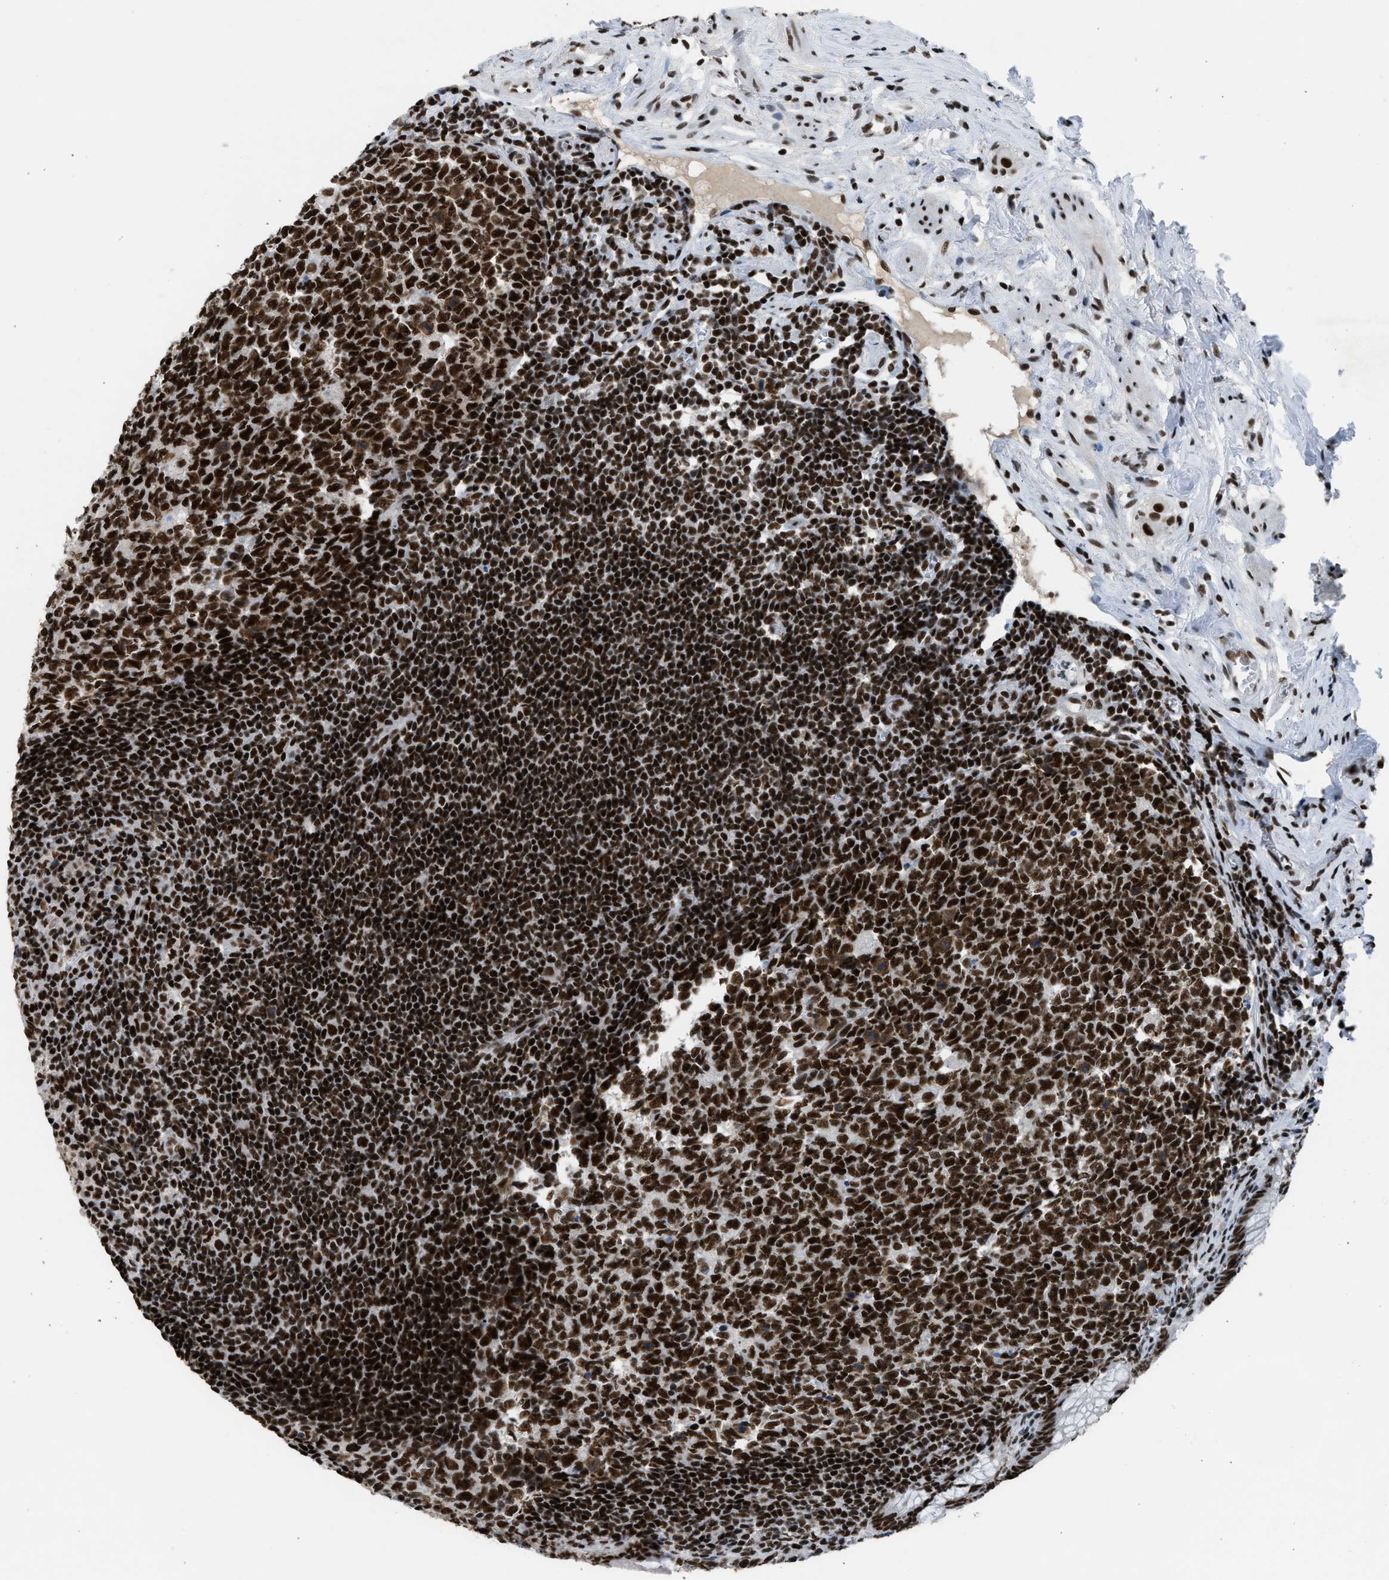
{"staining": {"intensity": "strong", "quantity": ">75%", "location": "nuclear"}, "tissue": "appendix", "cell_type": "Glandular cells", "image_type": "normal", "snomed": [{"axis": "morphology", "description": "Normal tissue, NOS"}, {"axis": "topography", "description": "Appendix"}], "caption": "Protein expression analysis of benign appendix exhibits strong nuclear positivity in approximately >75% of glandular cells.", "gene": "SCAF4", "patient": {"sex": "male", "age": 56}}